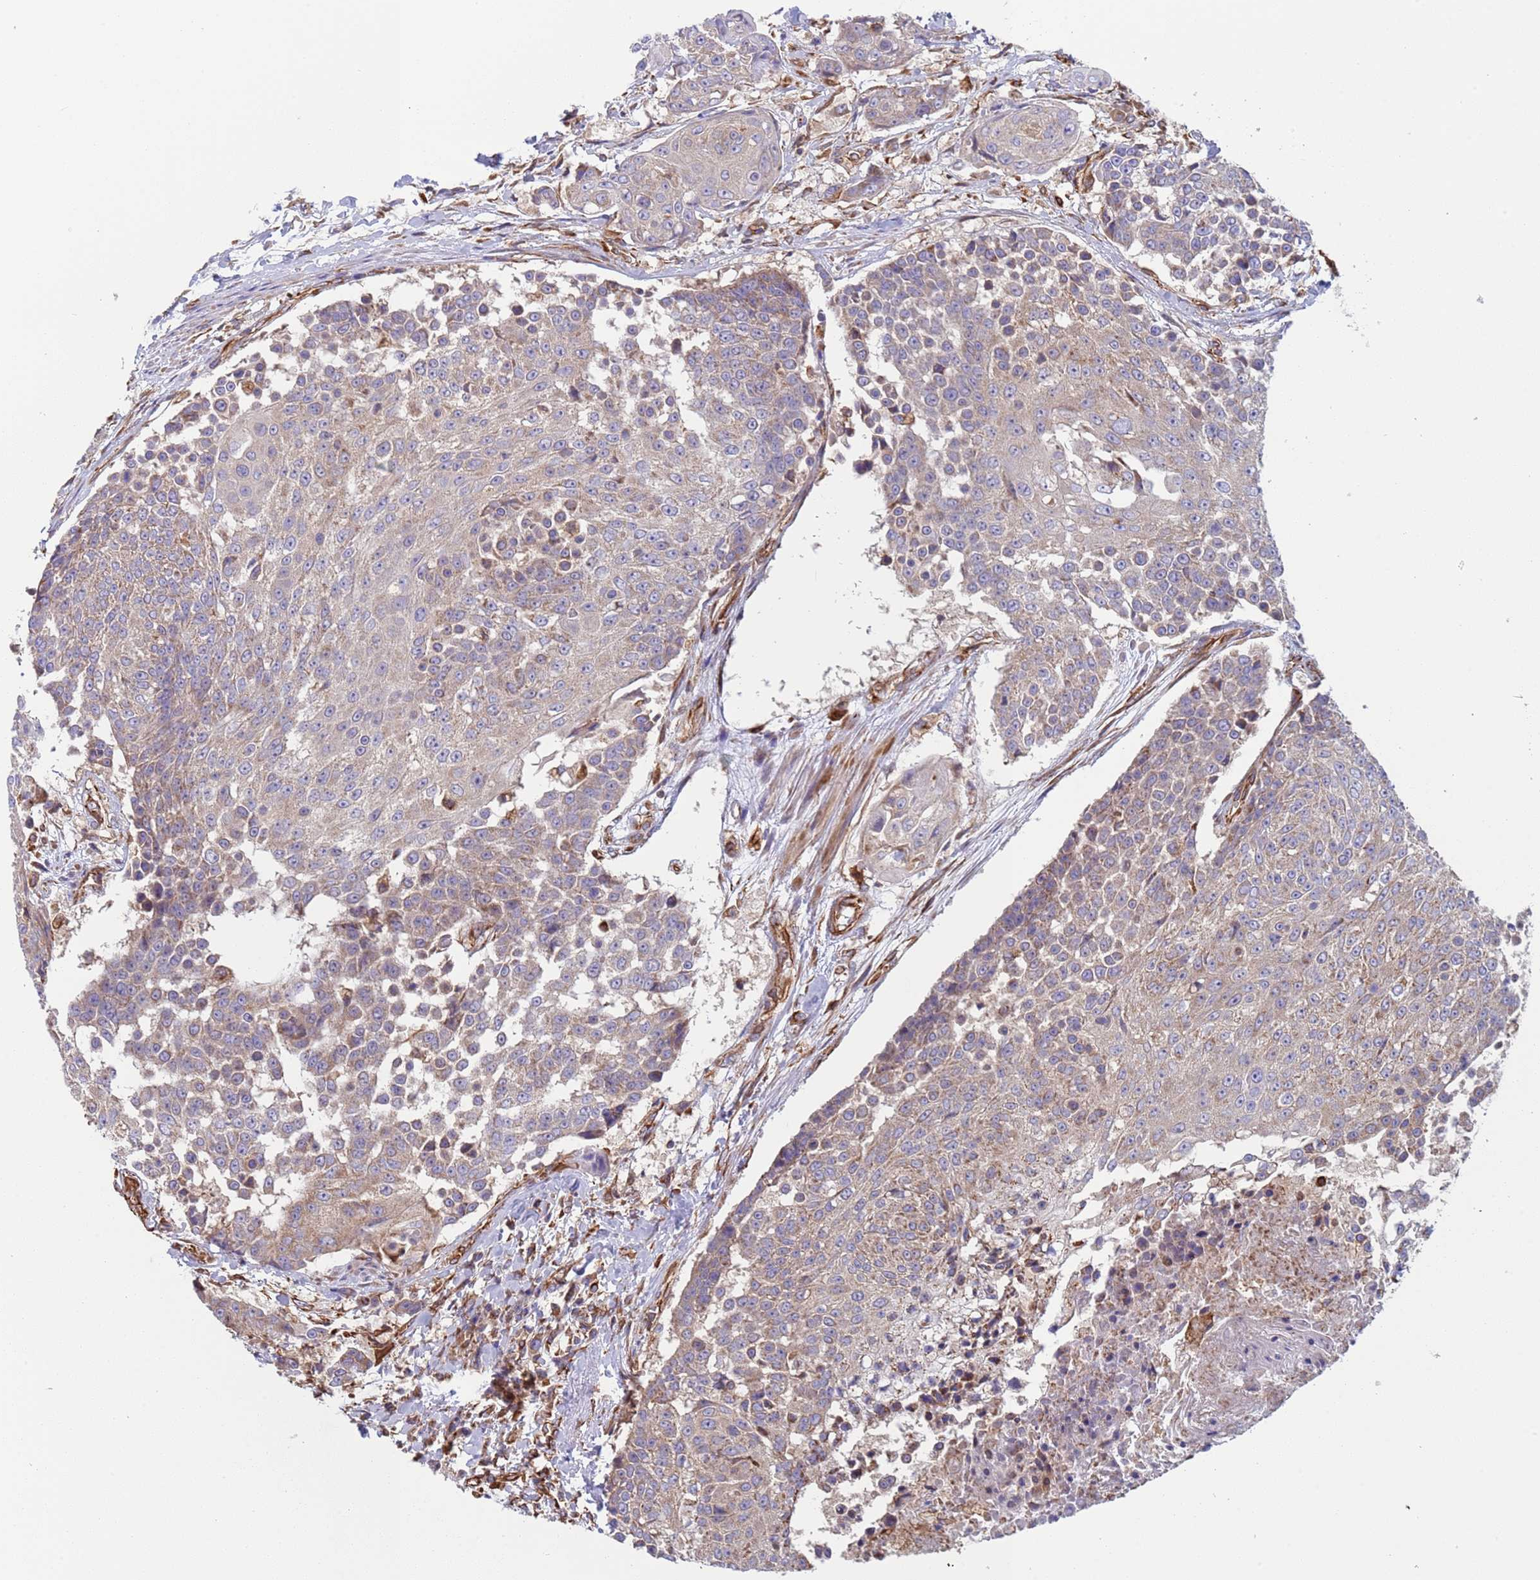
{"staining": {"intensity": "weak", "quantity": "<25%", "location": "cytoplasmic/membranous"}, "tissue": "urothelial cancer", "cell_type": "Tumor cells", "image_type": "cancer", "snomed": [{"axis": "morphology", "description": "Urothelial carcinoma, High grade"}, {"axis": "topography", "description": "Urinary bladder"}], "caption": "IHC of high-grade urothelial carcinoma shows no positivity in tumor cells.", "gene": "NUDT12", "patient": {"sex": "female", "age": 63}}